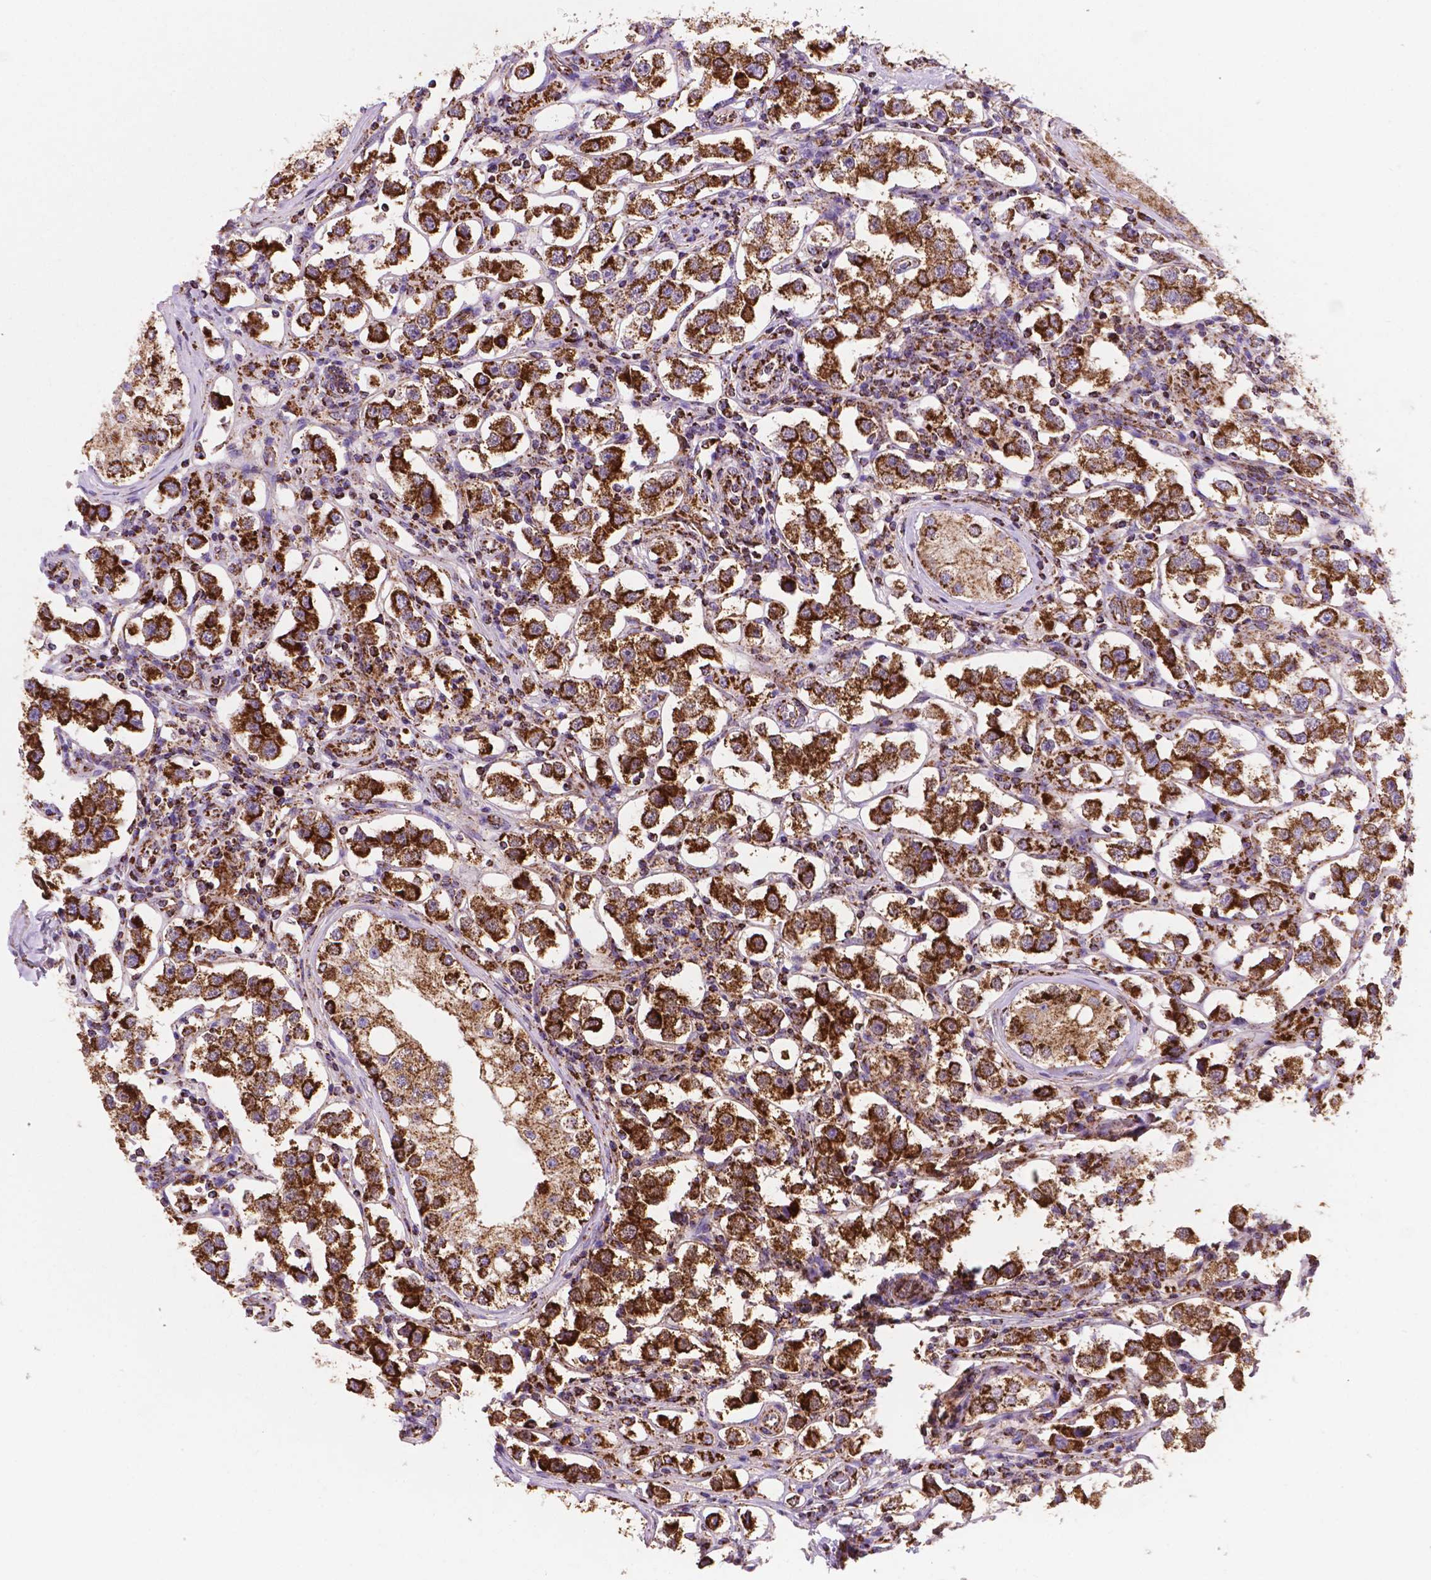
{"staining": {"intensity": "strong", "quantity": ">75%", "location": "cytoplasmic/membranous"}, "tissue": "testis cancer", "cell_type": "Tumor cells", "image_type": "cancer", "snomed": [{"axis": "morphology", "description": "Seminoma, NOS"}, {"axis": "topography", "description": "Testis"}], "caption": "High-power microscopy captured an IHC photomicrograph of testis cancer, revealing strong cytoplasmic/membranous expression in about >75% of tumor cells. The protein of interest is stained brown, and the nuclei are stained in blue (DAB (3,3'-diaminobenzidine) IHC with brightfield microscopy, high magnification).", "gene": "HSPD1", "patient": {"sex": "male", "age": 37}}